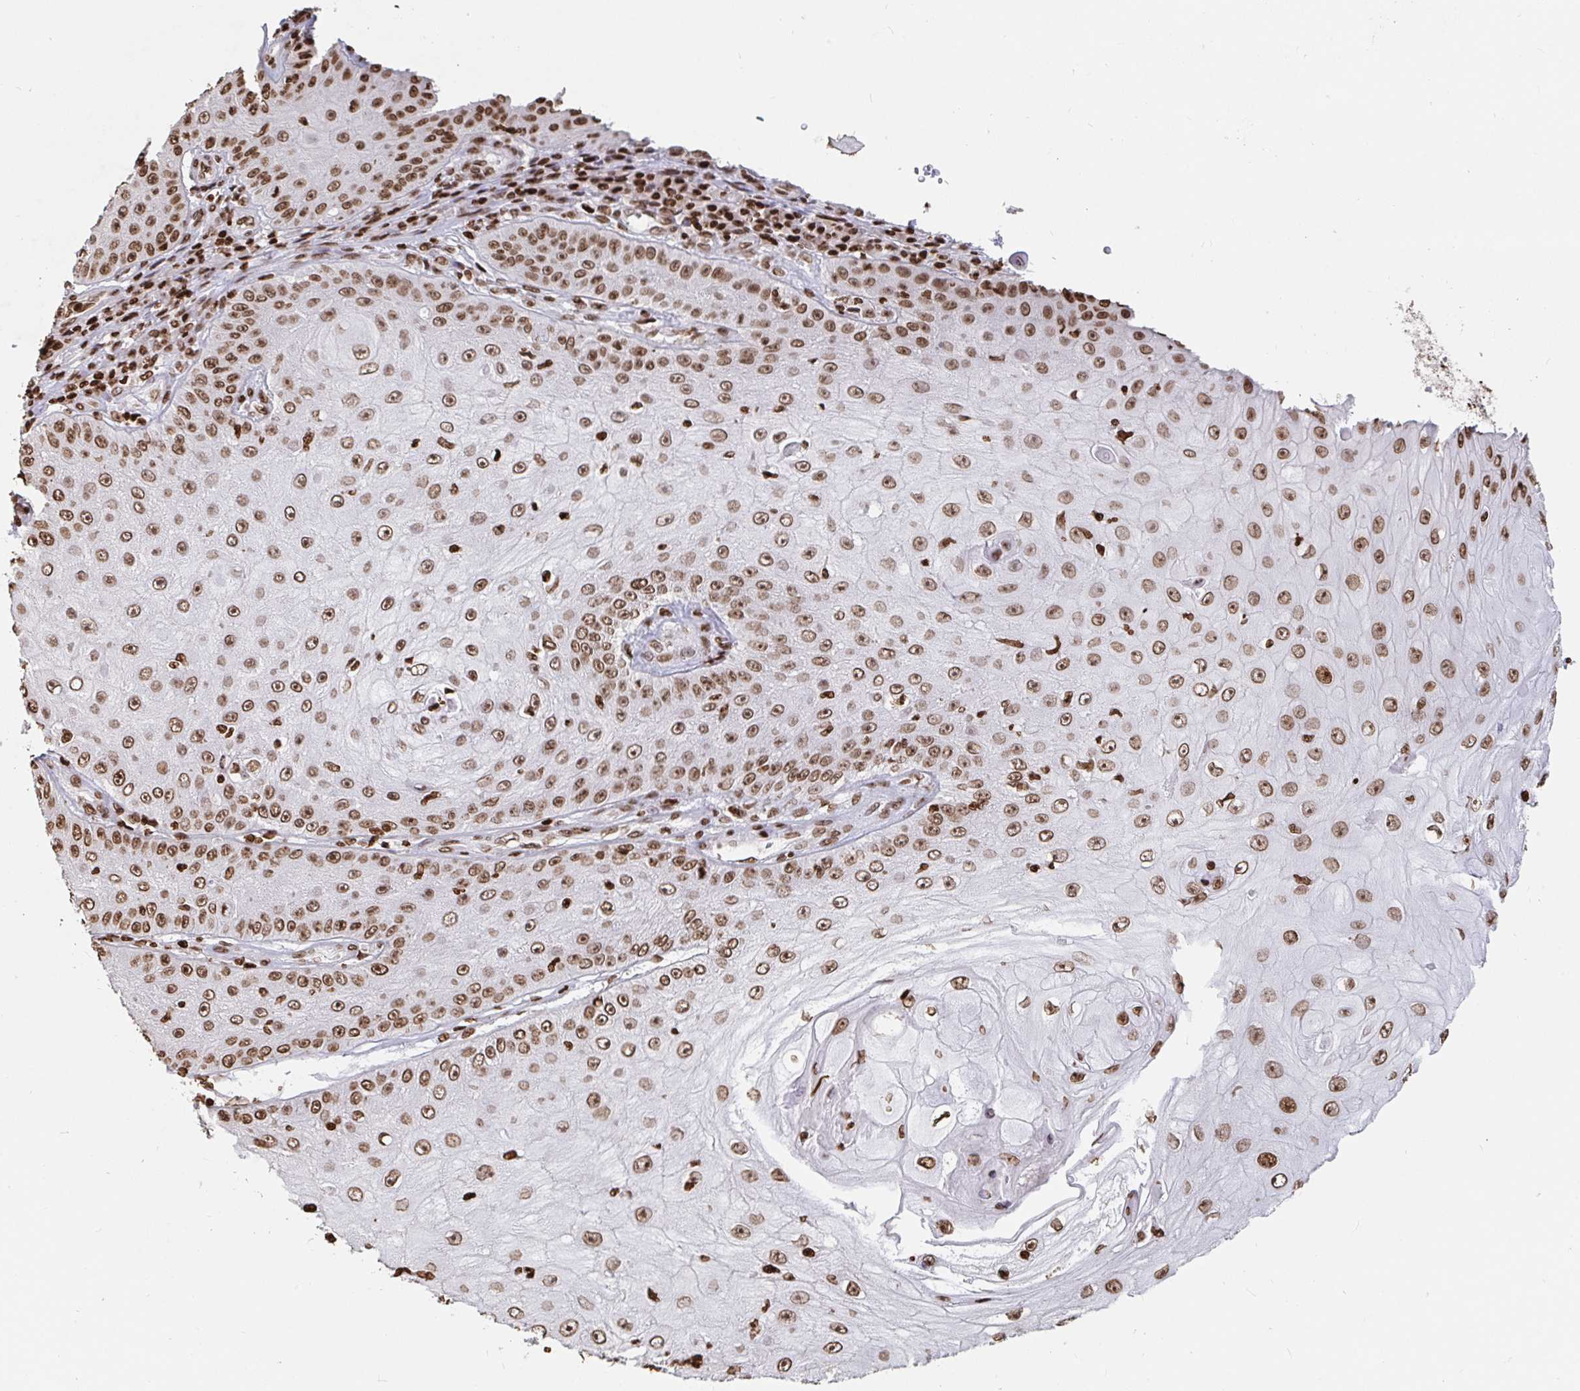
{"staining": {"intensity": "moderate", "quantity": ">75%", "location": "nuclear"}, "tissue": "skin cancer", "cell_type": "Tumor cells", "image_type": "cancer", "snomed": [{"axis": "morphology", "description": "Squamous cell carcinoma, NOS"}, {"axis": "topography", "description": "Skin"}], "caption": "The micrograph shows staining of skin squamous cell carcinoma, revealing moderate nuclear protein expression (brown color) within tumor cells.", "gene": "H2BC5", "patient": {"sex": "male", "age": 70}}